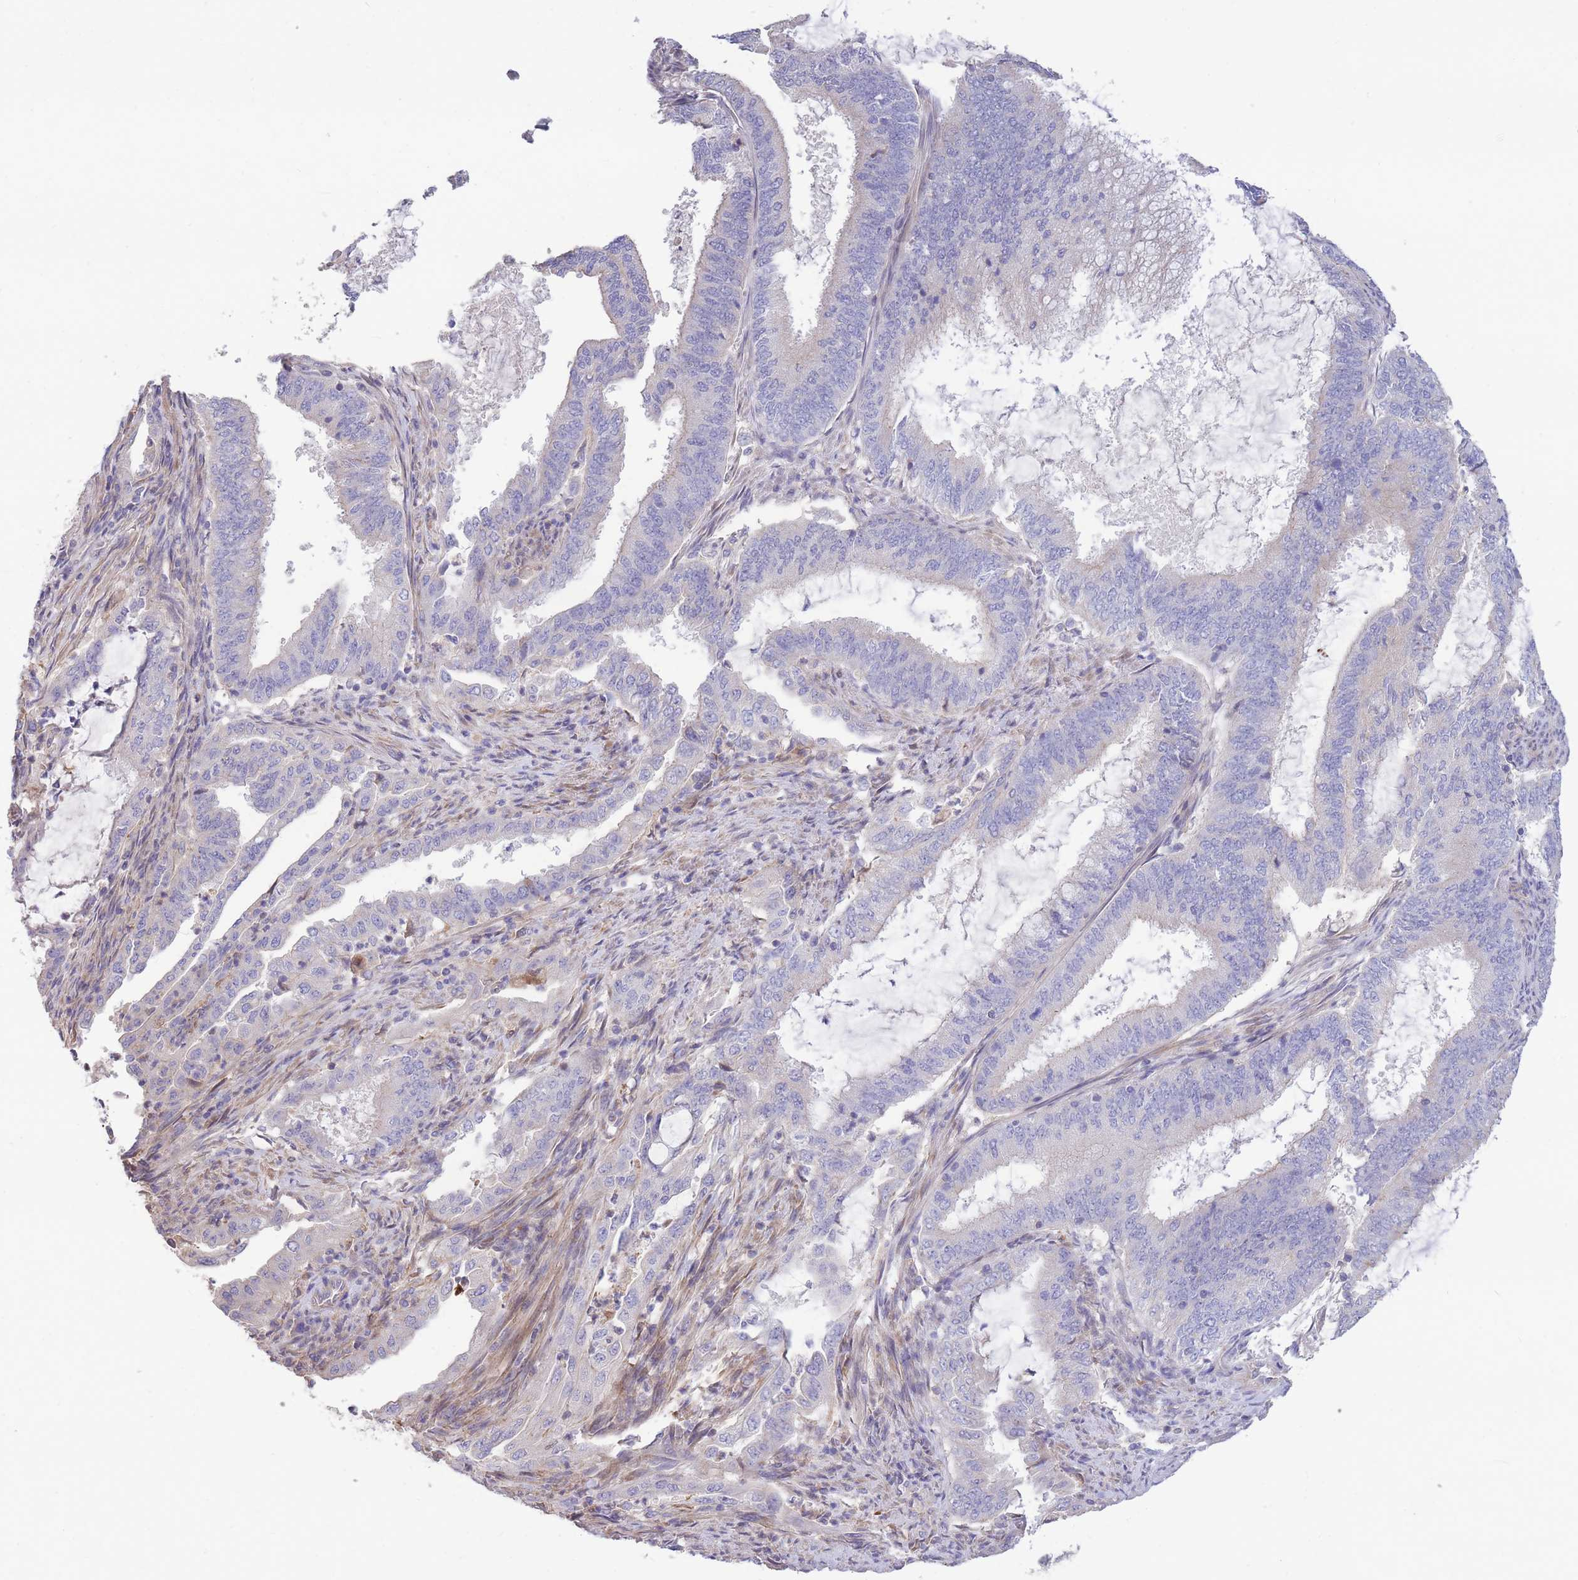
{"staining": {"intensity": "negative", "quantity": "none", "location": "none"}, "tissue": "endometrial cancer", "cell_type": "Tumor cells", "image_type": "cancer", "snomed": [{"axis": "morphology", "description": "Adenocarcinoma, NOS"}, {"axis": "topography", "description": "Endometrium"}], "caption": "Tumor cells show no significant protein expression in endometrial adenocarcinoma.", "gene": "OR5T1", "patient": {"sex": "female", "age": 51}}